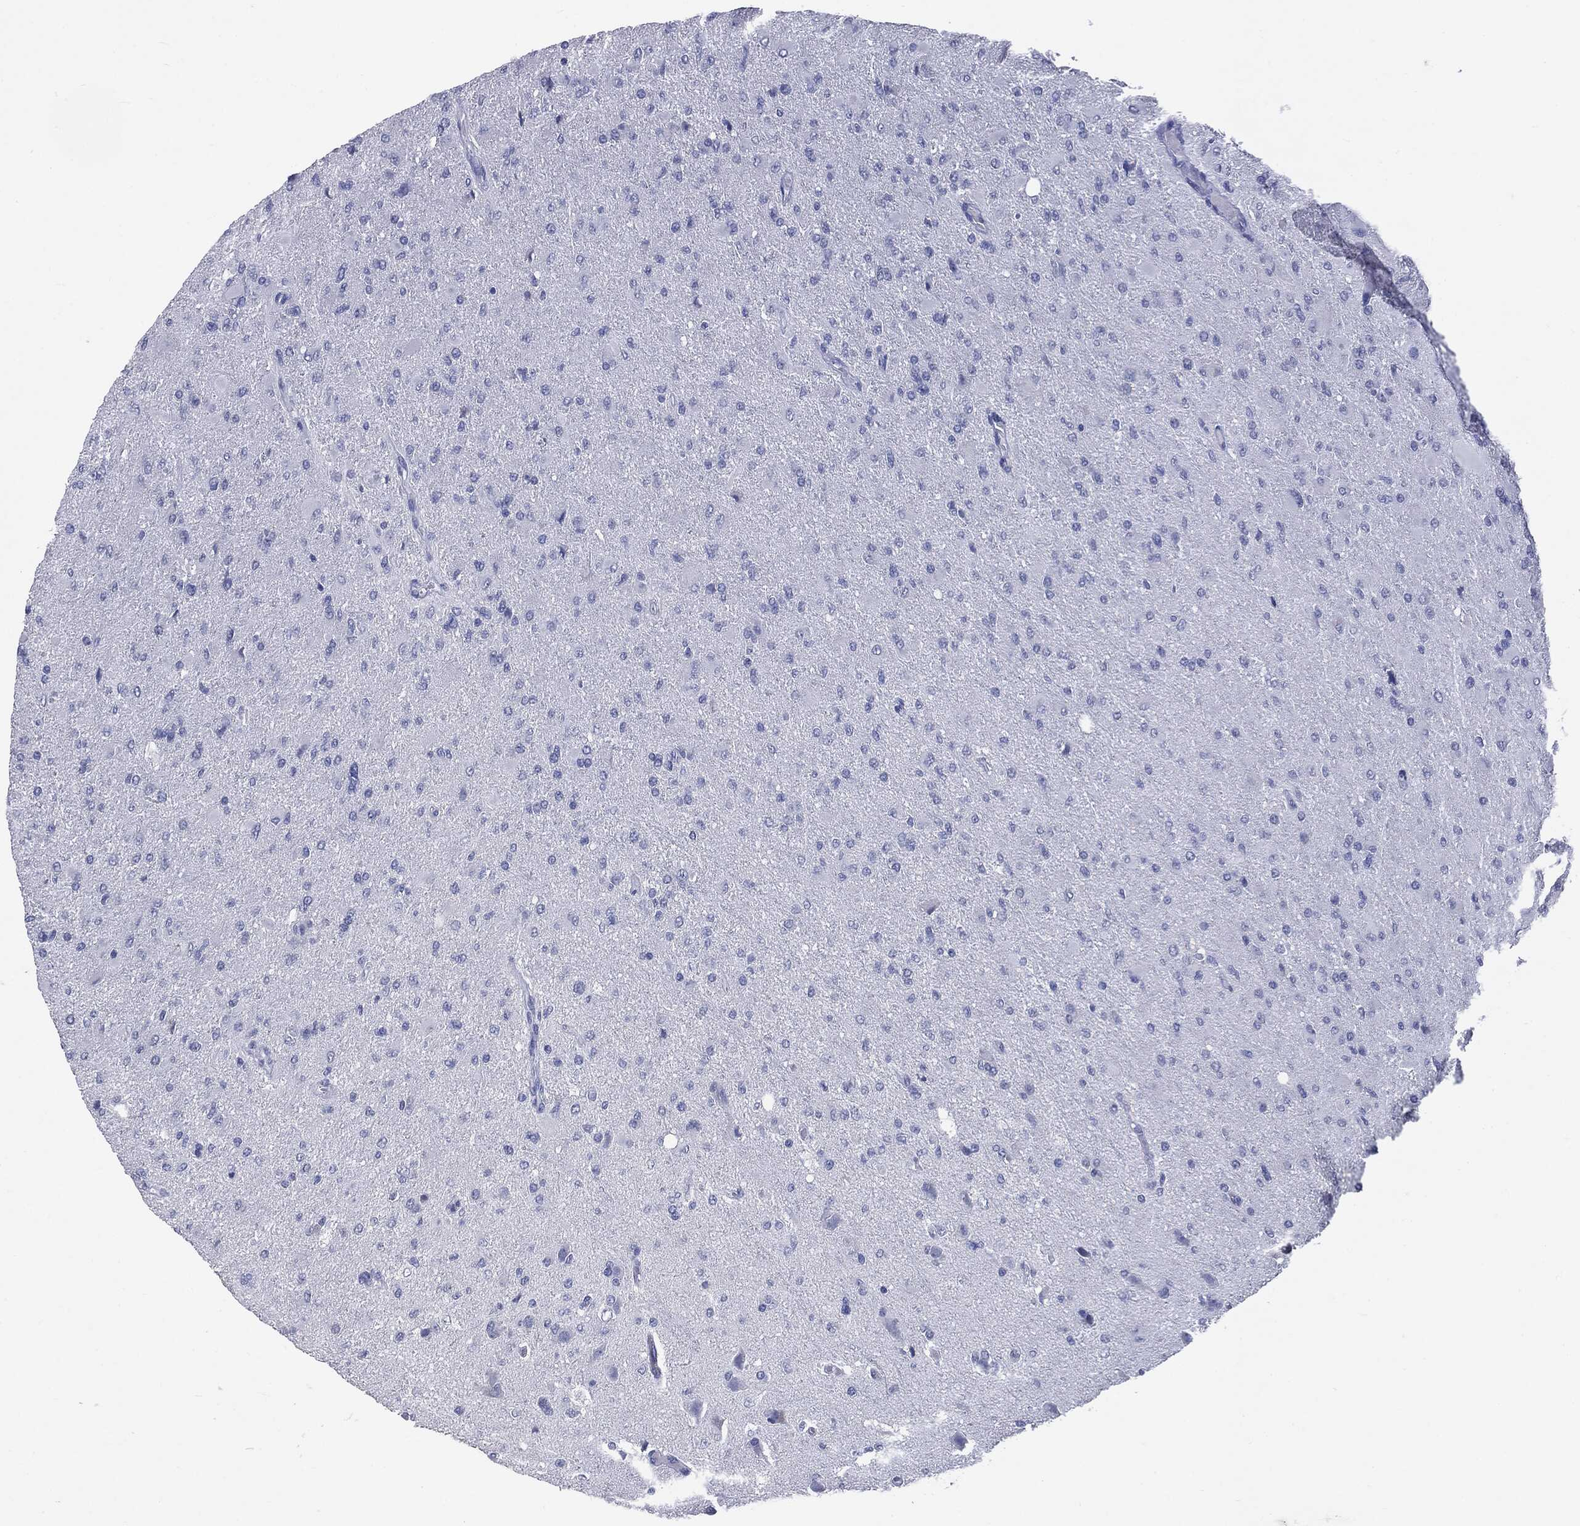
{"staining": {"intensity": "negative", "quantity": "none", "location": "none"}, "tissue": "glioma", "cell_type": "Tumor cells", "image_type": "cancer", "snomed": [{"axis": "morphology", "description": "Glioma, malignant, High grade"}, {"axis": "topography", "description": "Cerebral cortex"}], "caption": "This image is of high-grade glioma (malignant) stained with IHC to label a protein in brown with the nuclei are counter-stained blue. There is no expression in tumor cells.", "gene": "TSHB", "patient": {"sex": "female", "age": 36}}